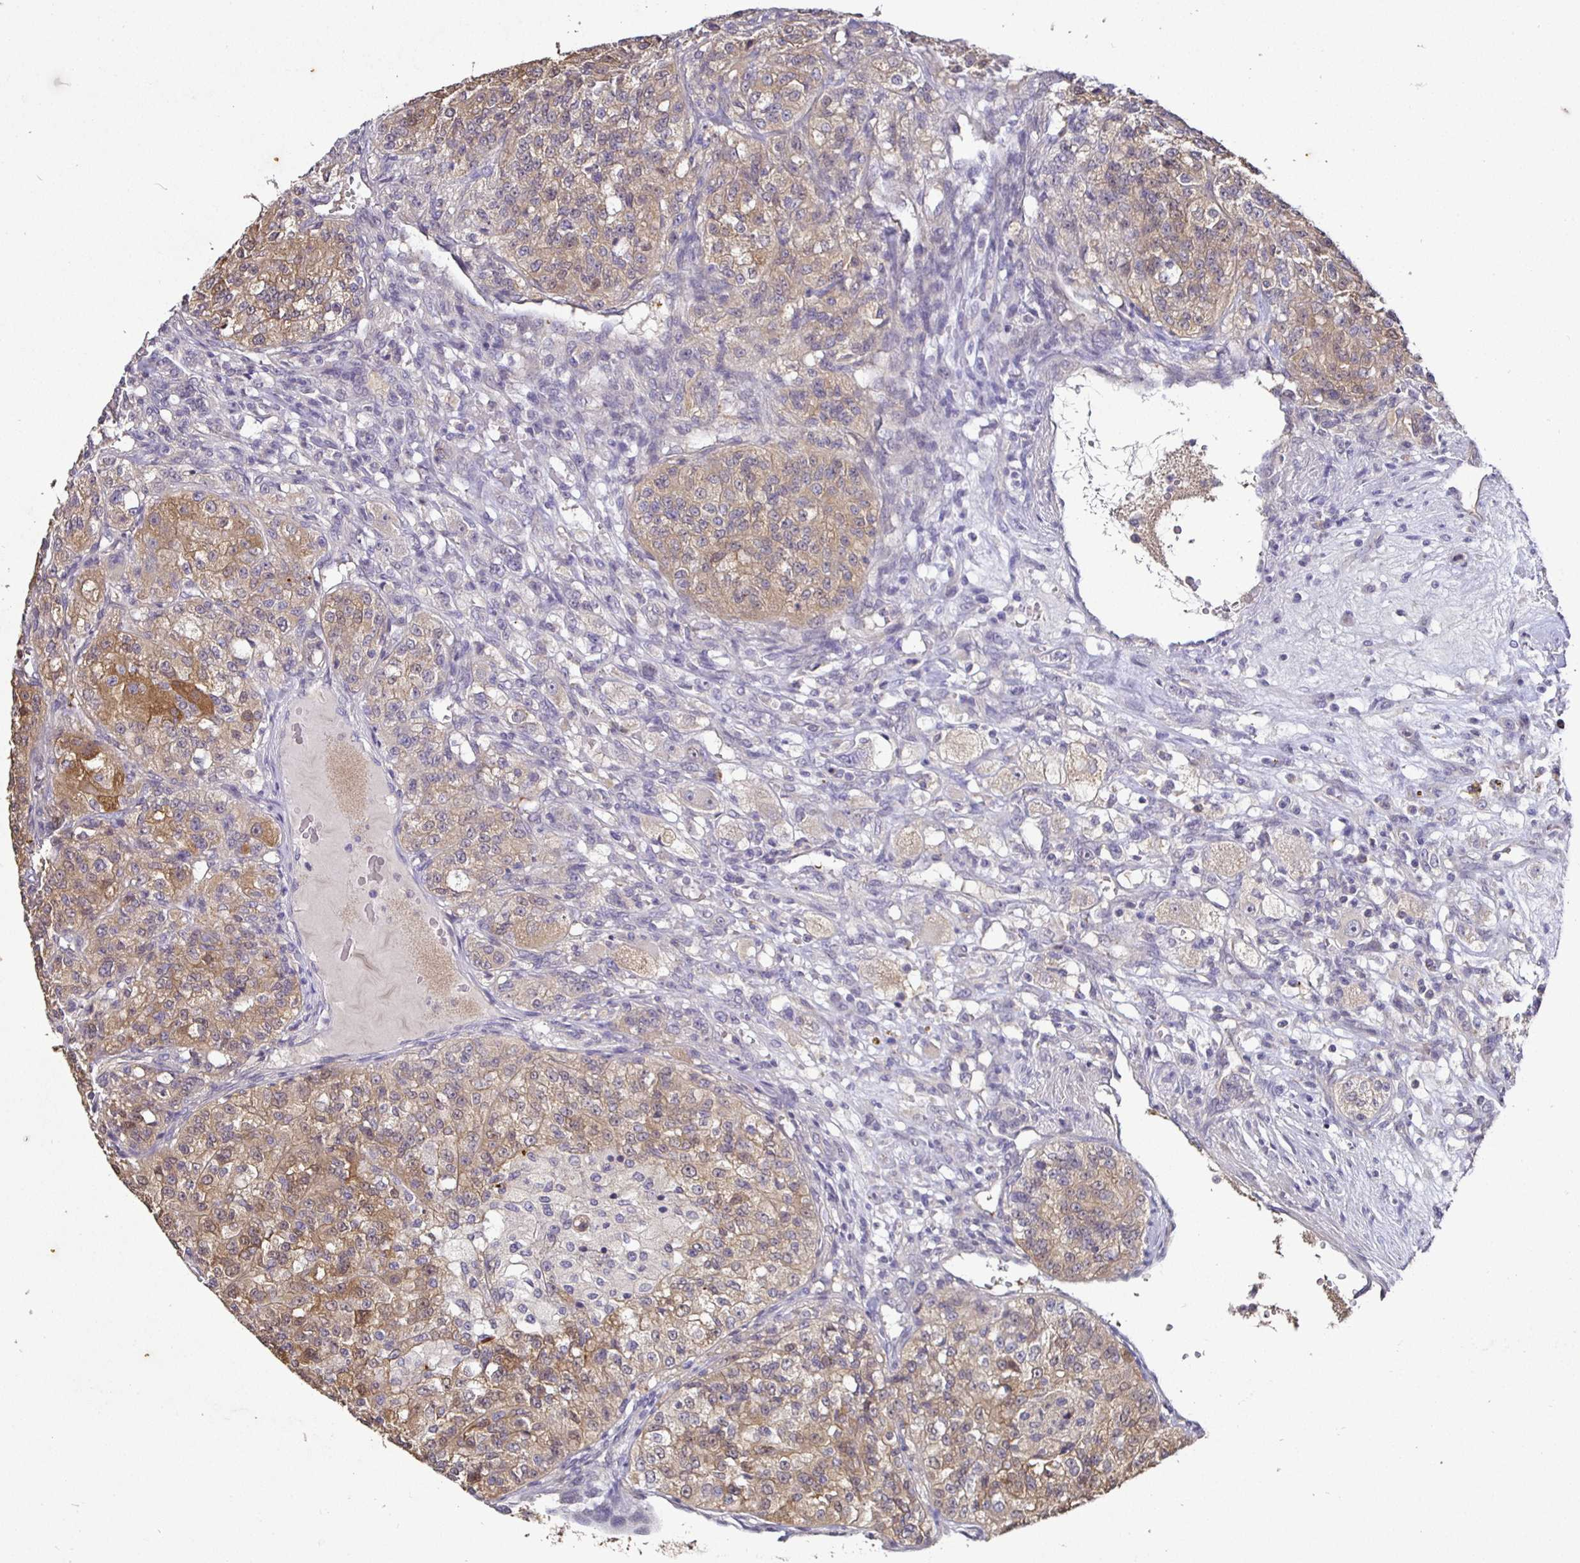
{"staining": {"intensity": "moderate", "quantity": "25%-75%", "location": "cytoplasmic/membranous"}, "tissue": "renal cancer", "cell_type": "Tumor cells", "image_type": "cancer", "snomed": [{"axis": "morphology", "description": "Adenocarcinoma, NOS"}, {"axis": "topography", "description": "Kidney"}], "caption": "This is a photomicrograph of immunohistochemistry staining of renal adenocarcinoma, which shows moderate expression in the cytoplasmic/membranous of tumor cells.", "gene": "SHISA4", "patient": {"sex": "female", "age": 63}}